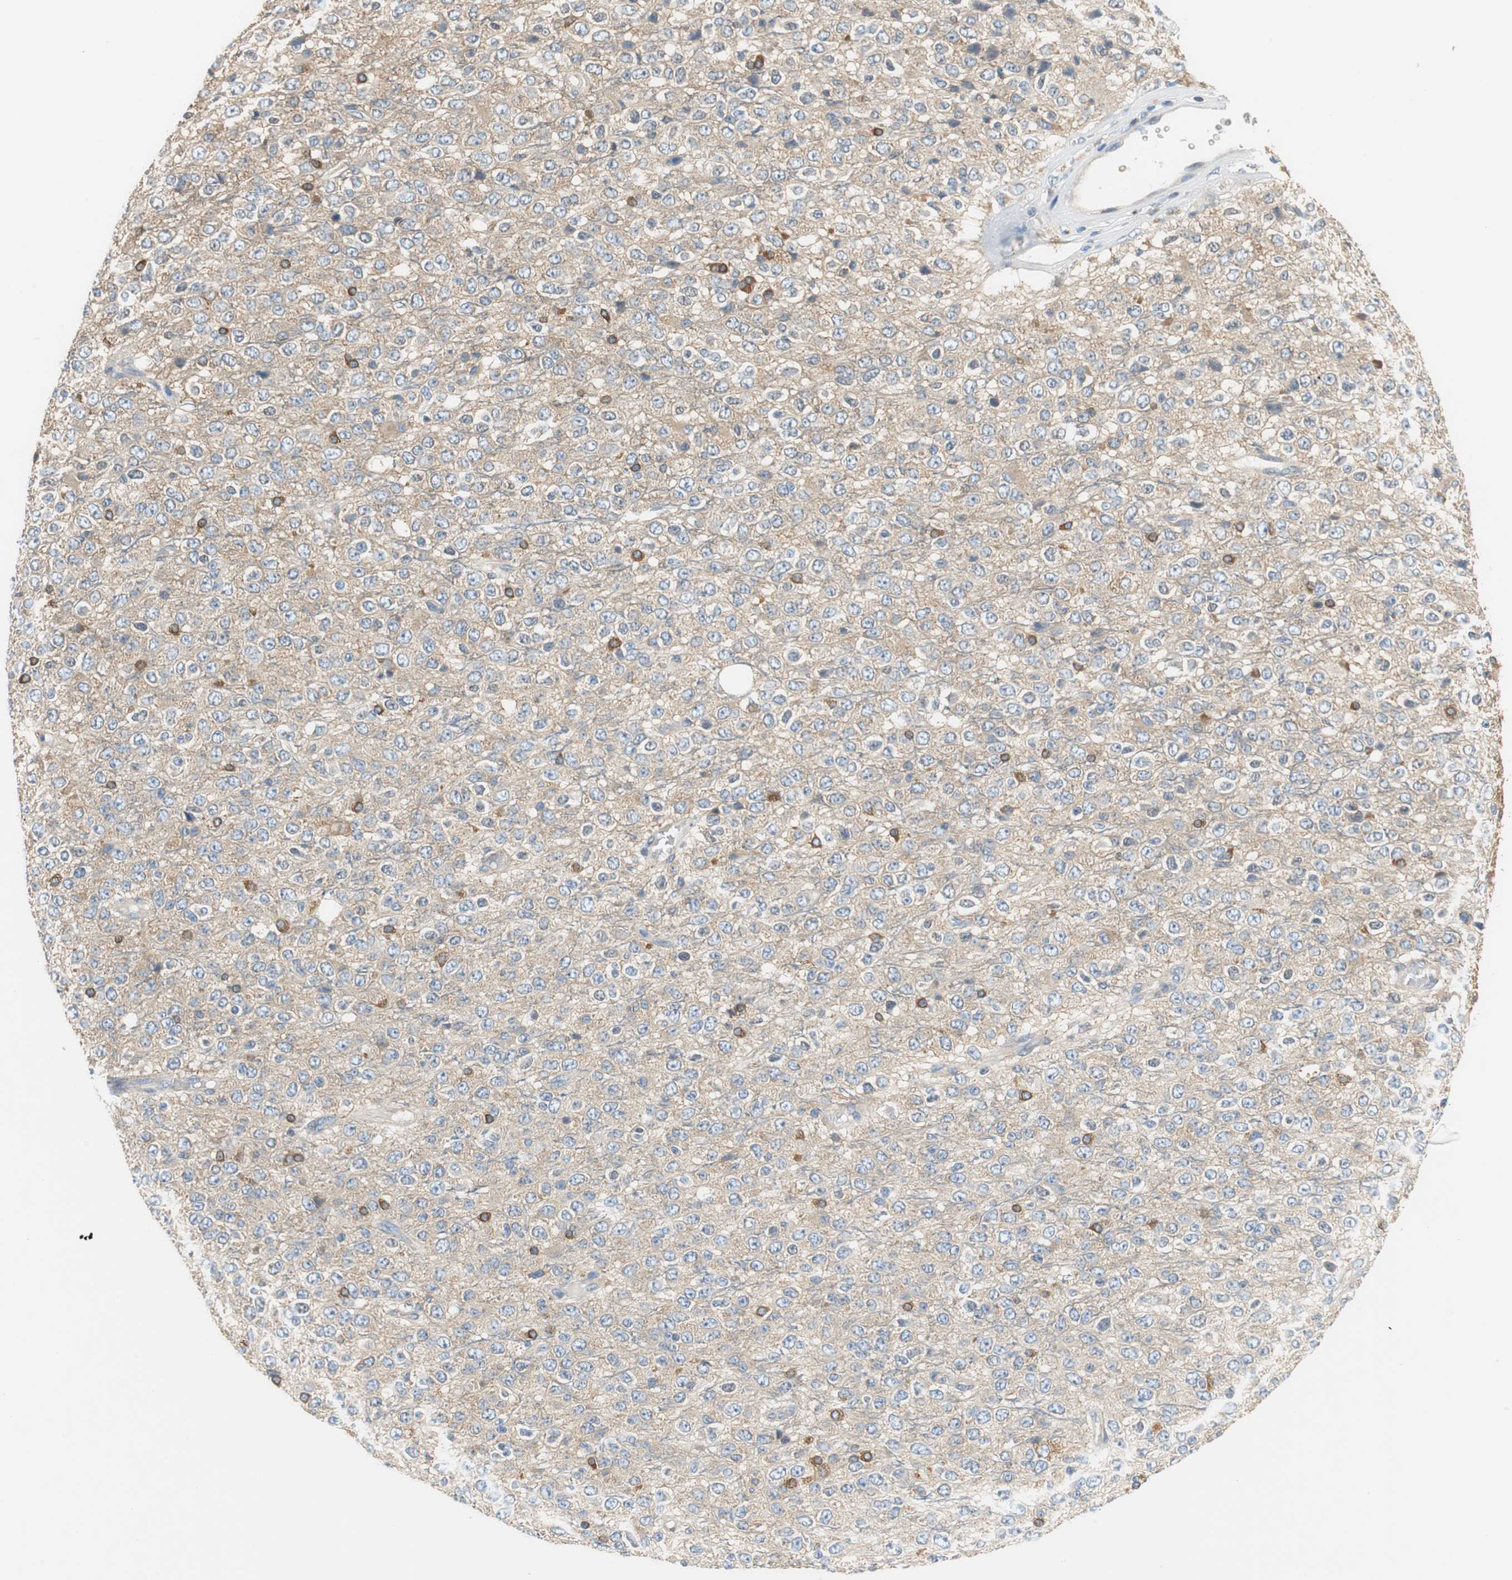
{"staining": {"intensity": "weak", "quantity": "25%-75%", "location": "cytoplasmic/membranous"}, "tissue": "glioma", "cell_type": "Tumor cells", "image_type": "cancer", "snomed": [{"axis": "morphology", "description": "Glioma, malignant, High grade"}, {"axis": "topography", "description": "pancreas cauda"}], "caption": "Malignant high-grade glioma stained with a brown dye displays weak cytoplasmic/membranous positive positivity in about 25%-75% of tumor cells.", "gene": "GSTK1", "patient": {"sex": "male", "age": 60}}